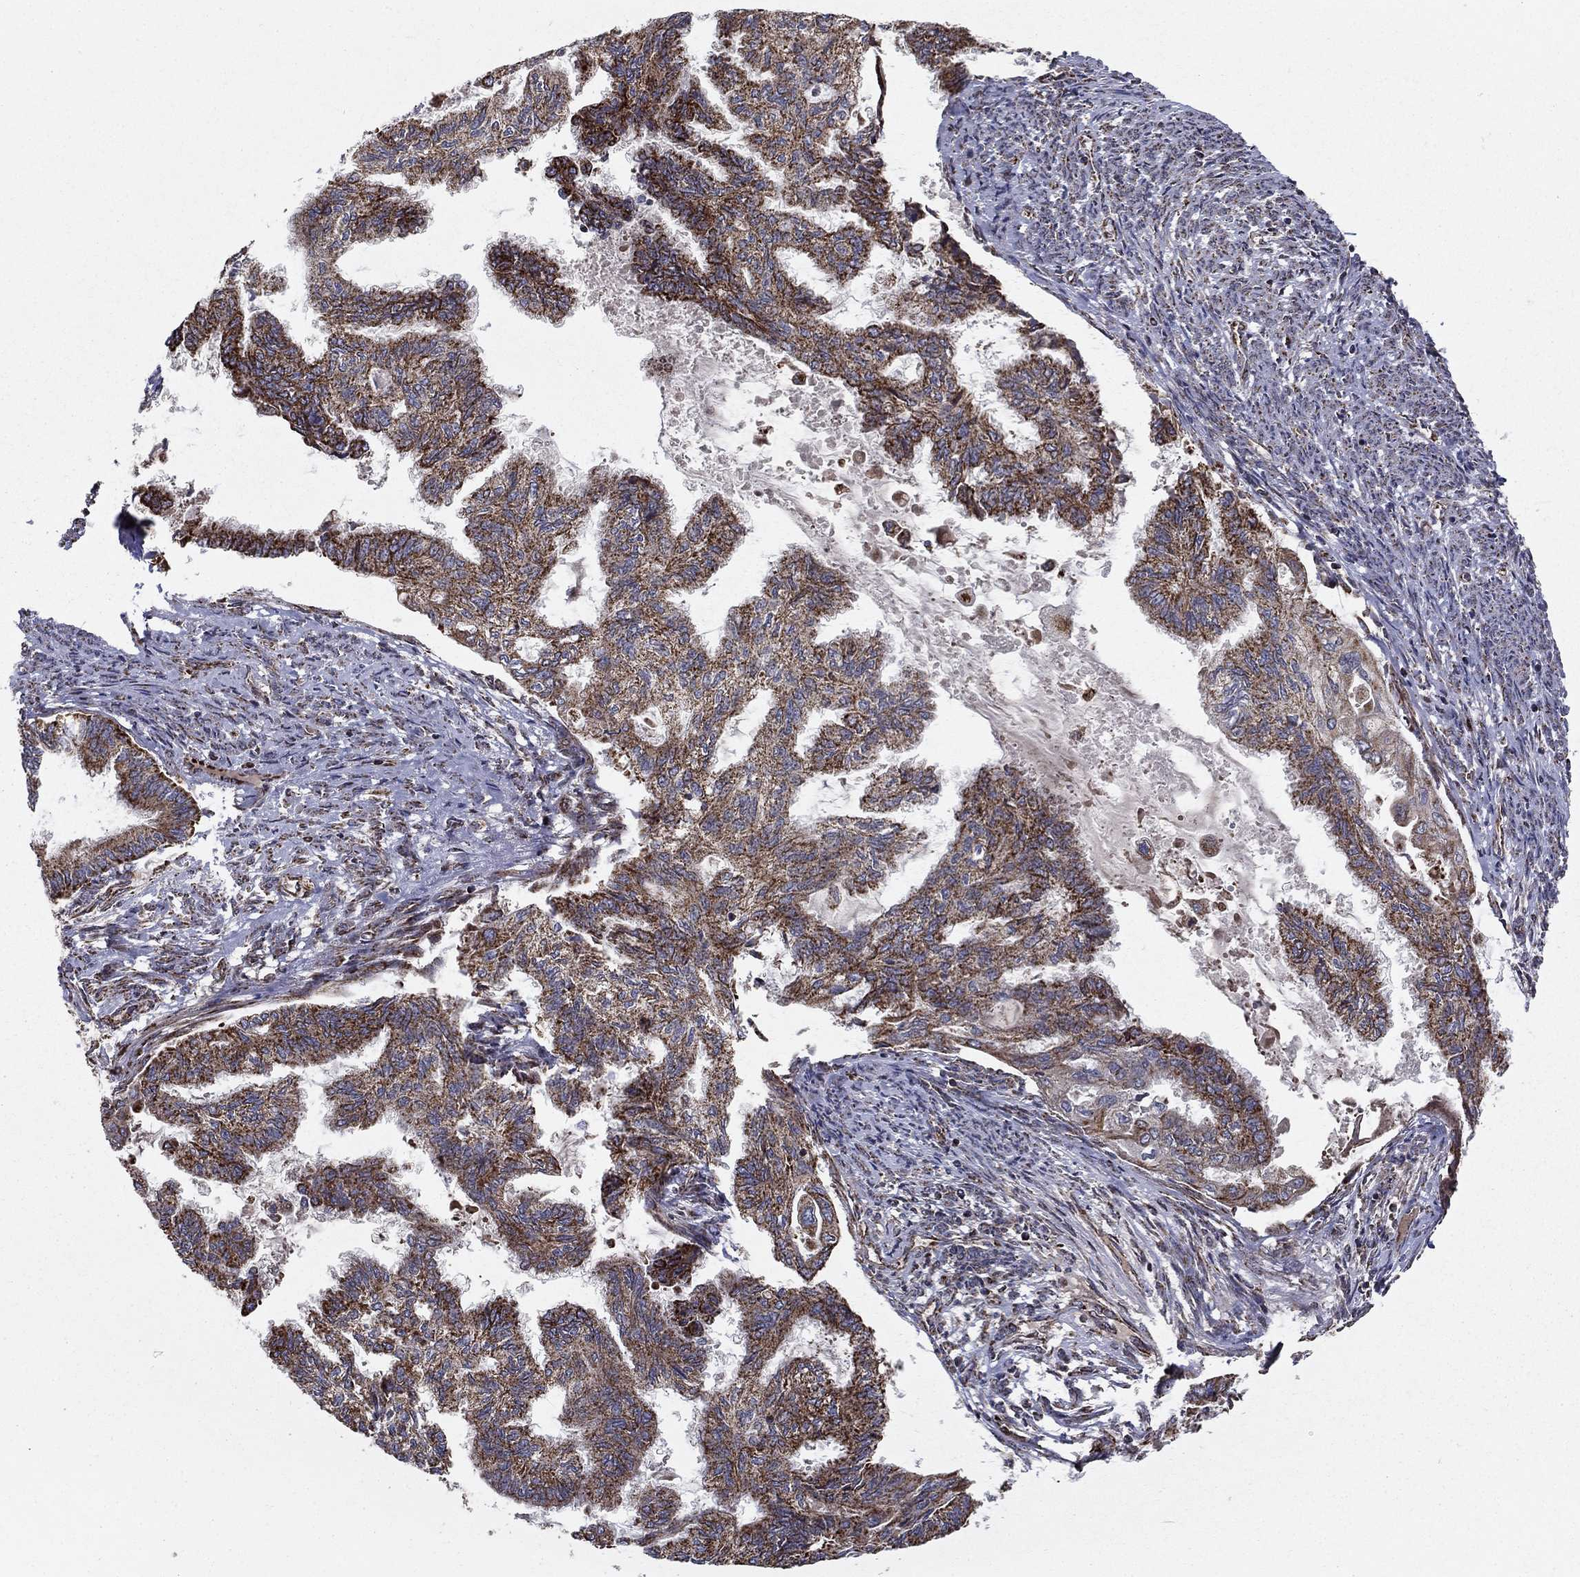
{"staining": {"intensity": "strong", "quantity": "25%-75%", "location": "cytoplasmic/membranous"}, "tissue": "endometrial cancer", "cell_type": "Tumor cells", "image_type": "cancer", "snomed": [{"axis": "morphology", "description": "Adenocarcinoma, NOS"}, {"axis": "topography", "description": "Endometrium"}], "caption": "The image displays a brown stain indicating the presence of a protein in the cytoplasmic/membranous of tumor cells in endometrial adenocarcinoma.", "gene": "NDUFS8", "patient": {"sex": "female", "age": 86}}